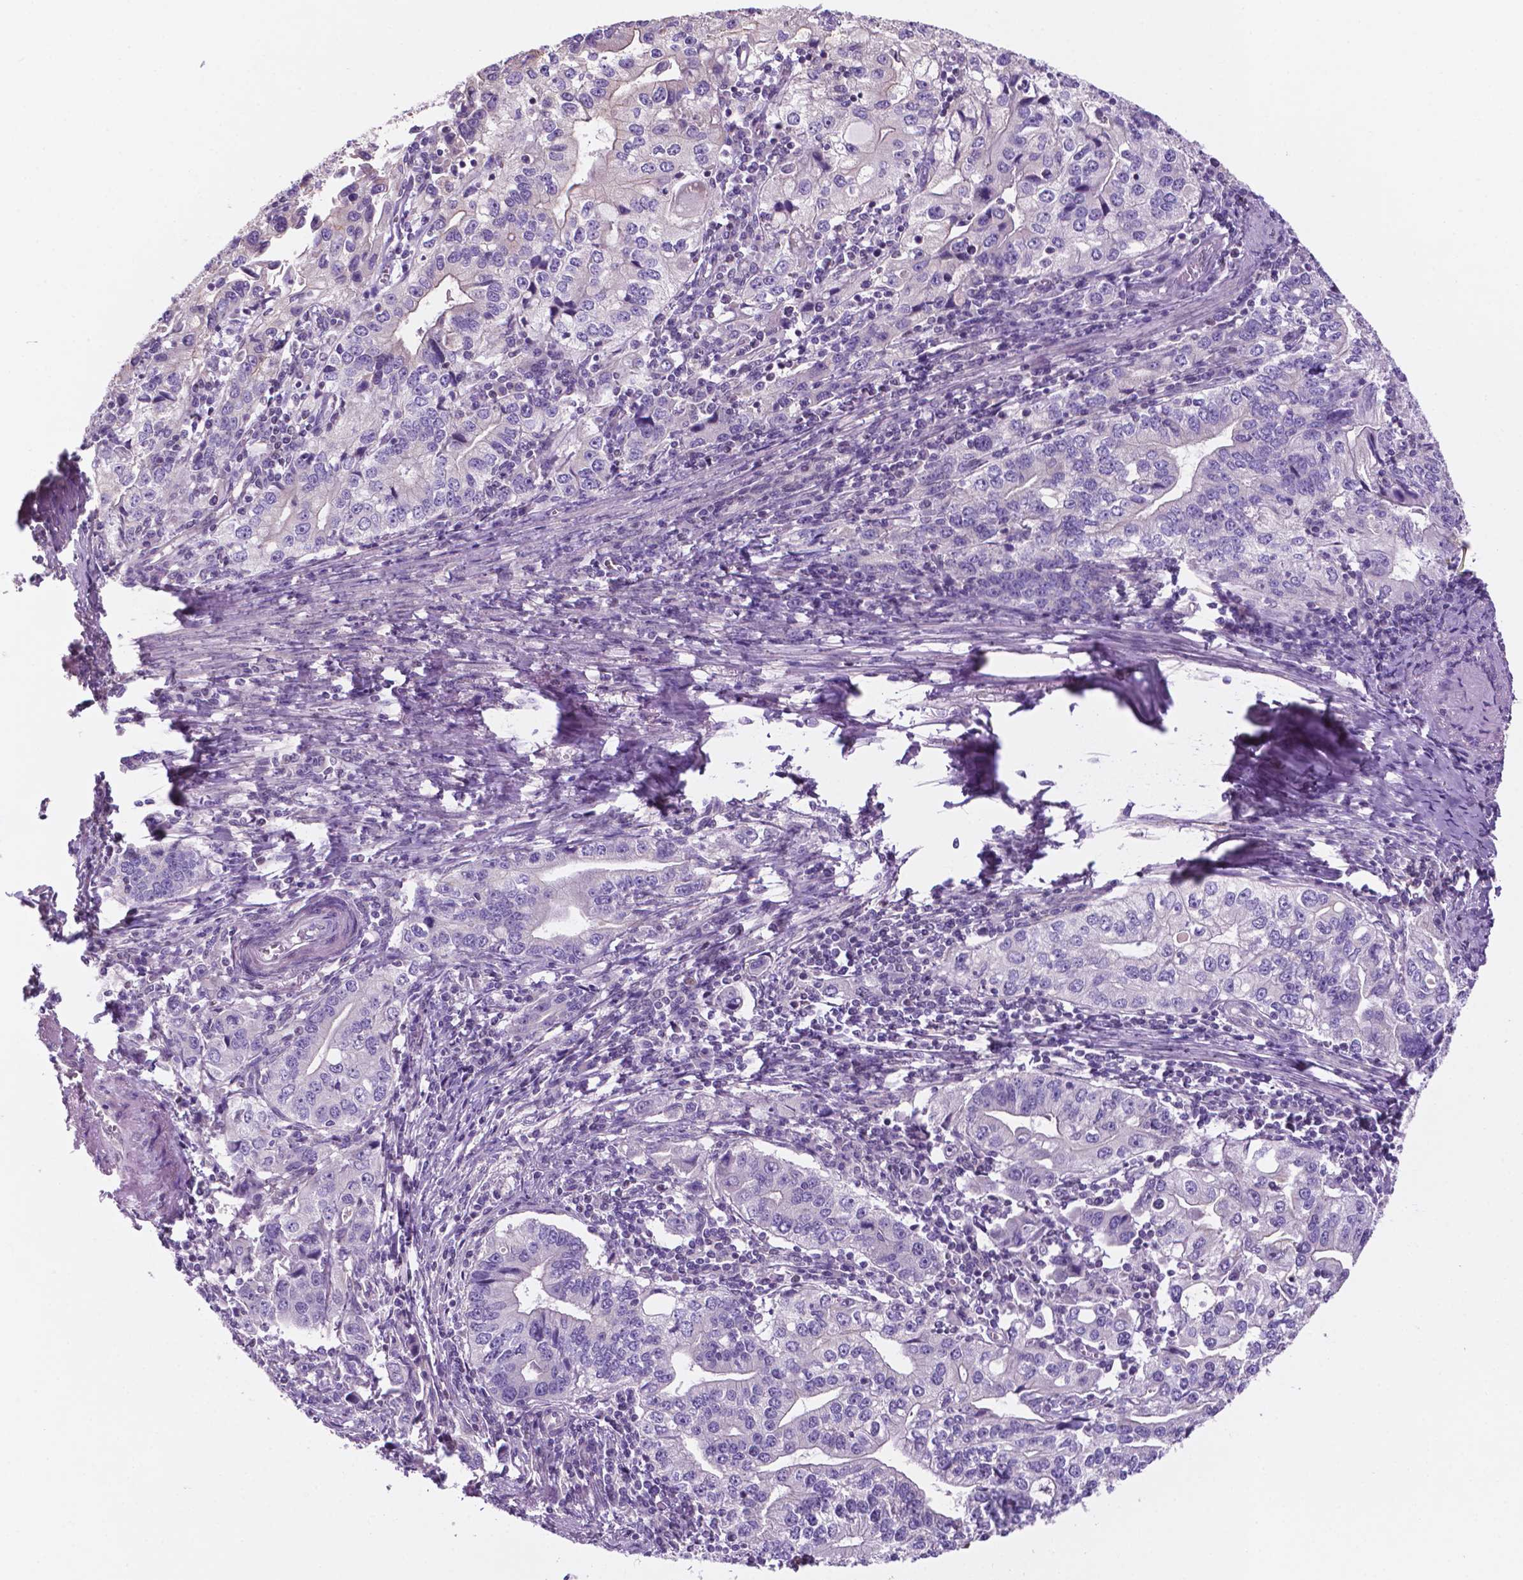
{"staining": {"intensity": "weak", "quantity": "<25%", "location": "cytoplasmic/membranous"}, "tissue": "stomach cancer", "cell_type": "Tumor cells", "image_type": "cancer", "snomed": [{"axis": "morphology", "description": "Adenocarcinoma, NOS"}, {"axis": "topography", "description": "Stomach, lower"}], "caption": "High magnification brightfield microscopy of stomach cancer (adenocarcinoma) stained with DAB (3,3'-diaminobenzidine) (brown) and counterstained with hematoxylin (blue): tumor cells show no significant staining. (Immunohistochemistry, brightfield microscopy, high magnification).", "gene": "FAM50B", "patient": {"sex": "female", "age": 72}}